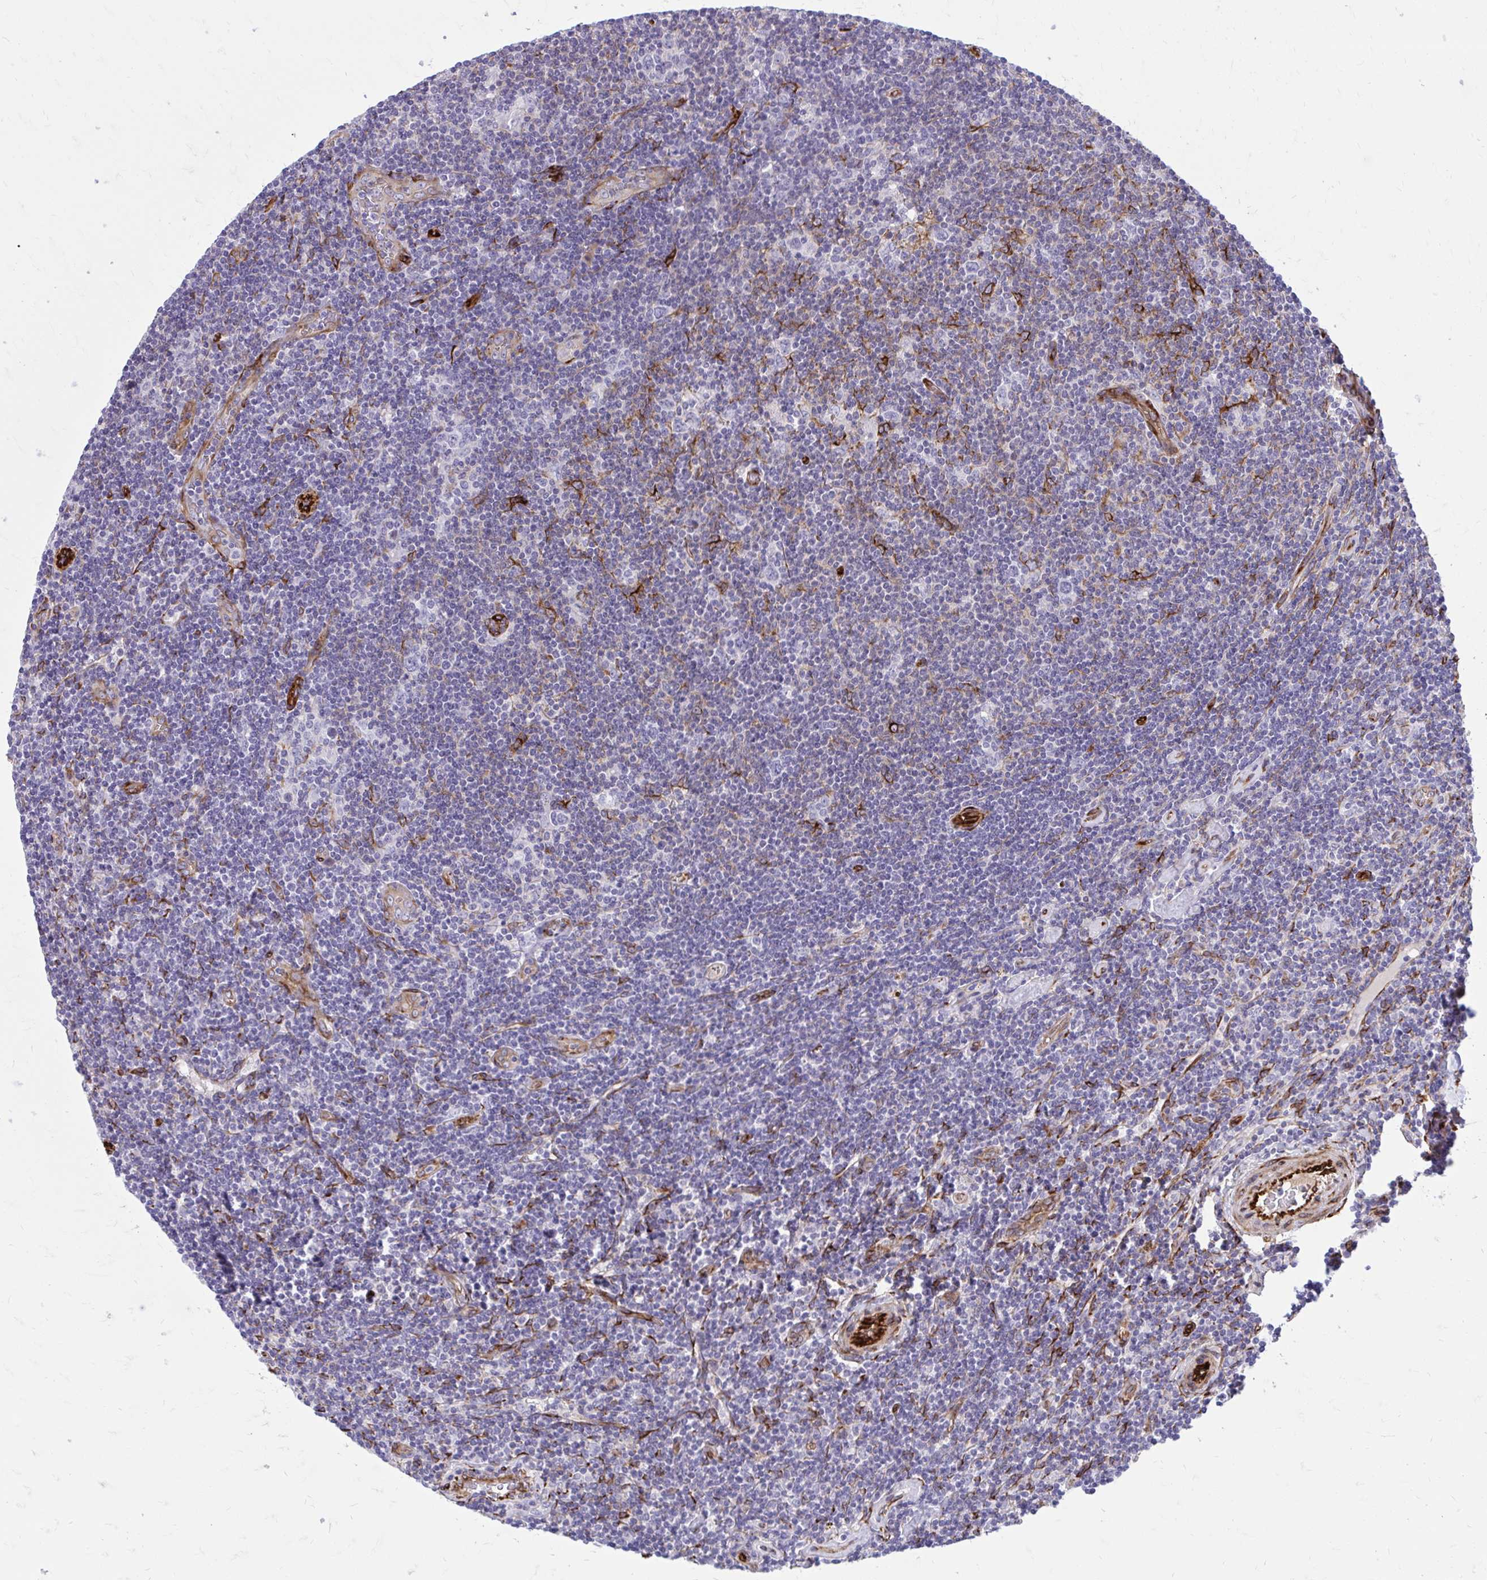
{"staining": {"intensity": "negative", "quantity": "none", "location": "none"}, "tissue": "lymphoma", "cell_type": "Tumor cells", "image_type": "cancer", "snomed": [{"axis": "morphology", "description": "Hodgkin's disease, NOS"}, {"axis": "topography", "description": "Lymph node"}], "caption": "Protein analysis of Hodgkin's disease shows no significant expression in tumor cells. (Stains: DAB immunohistochemistry (IHC) with hematoxylin counter stain, Microscopy: brightfield microscopy at high magnification).", "gene": "BEND5", "patient": {"sex": "male", "age": 40}}